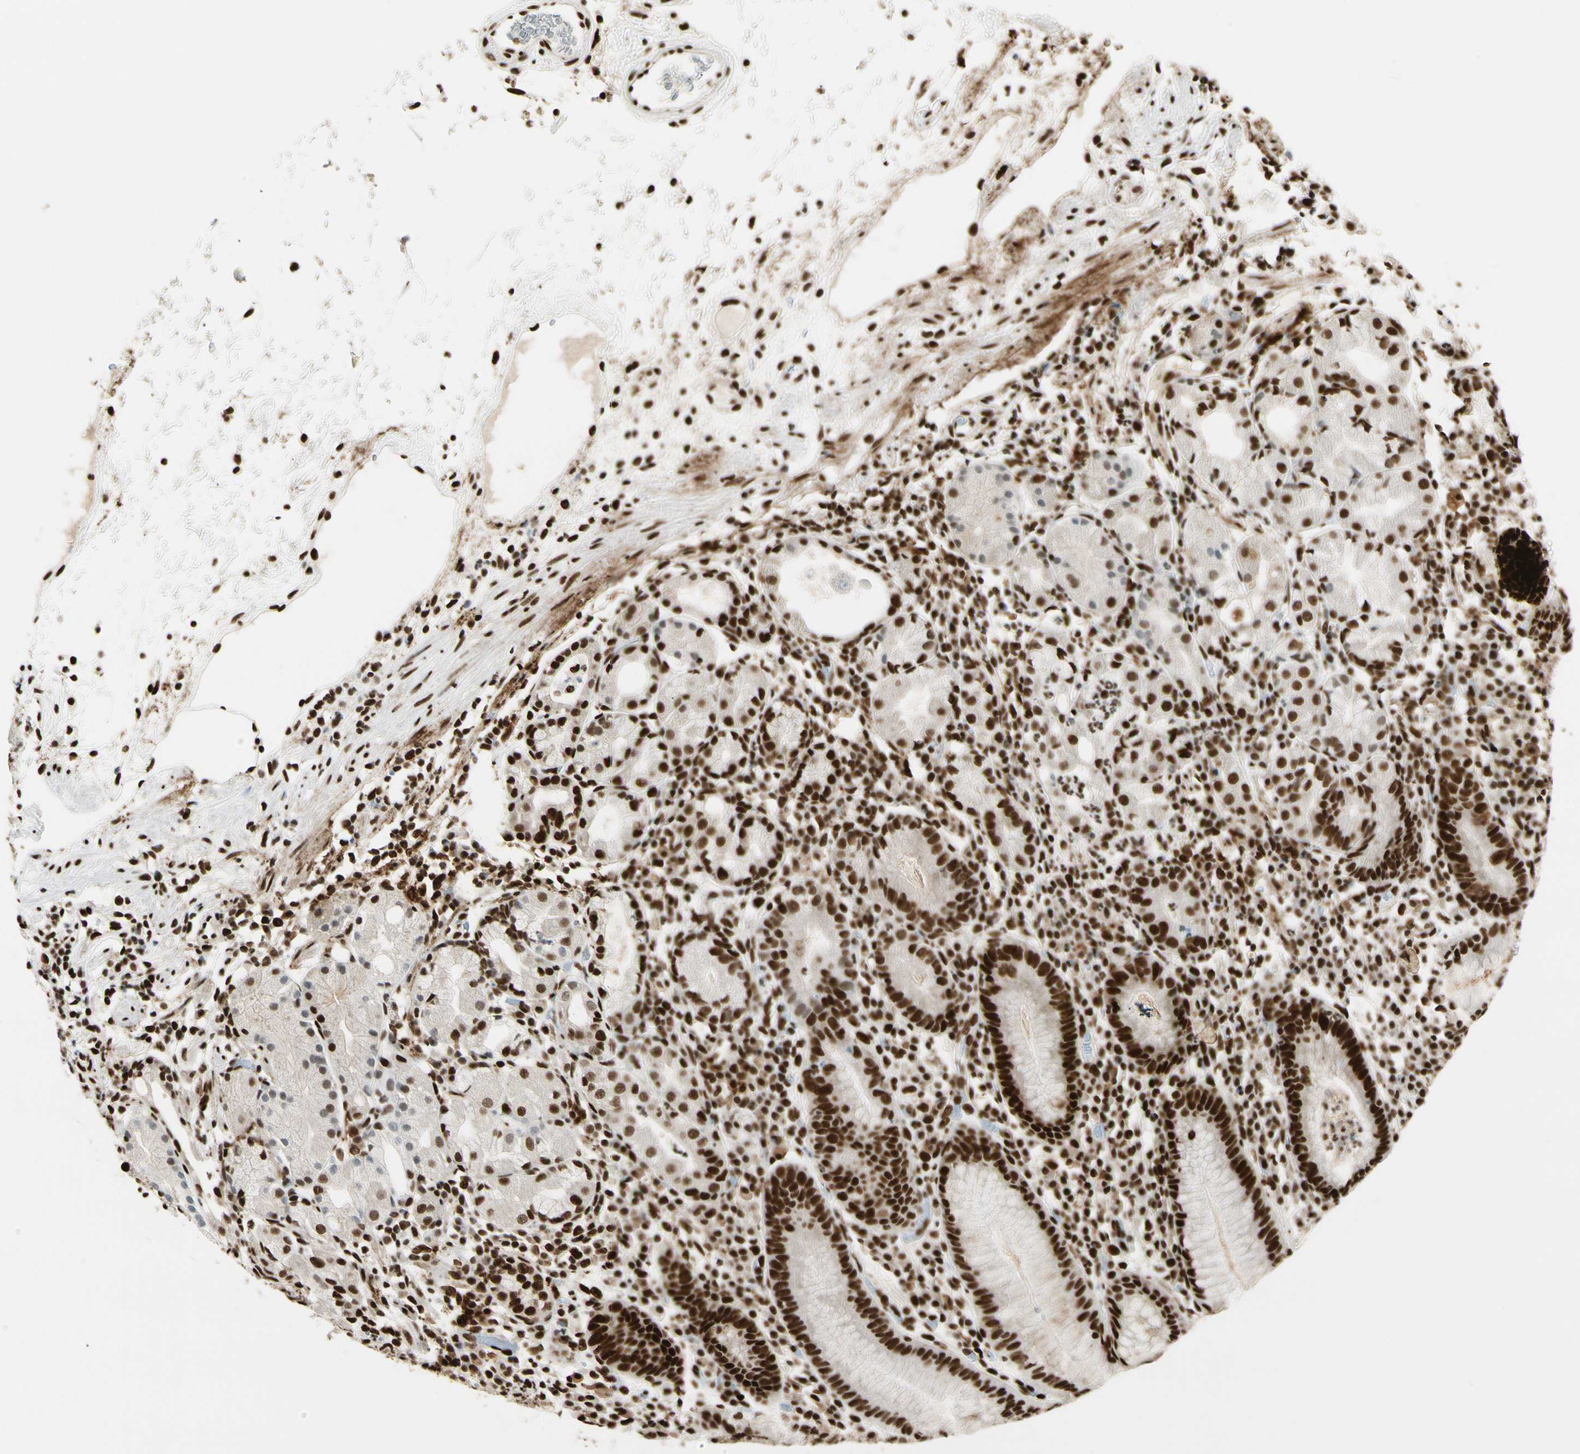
{"staining": {"intensity": "strong", "quantity": ">75%", "location": "cytoplasmic/membranous,nuclear"}, "tissue": "stomach", "cell_type": "Glandular cells", "image_type": "normal", "snomed": [{"axis": "morphology", "description": "Normal tissue, NOS"}, {"axis": "topography", "description": "Stomach"}, {"axis": "topography", "description": "Stomach, lower"}], "caption": "IHC of benign stomach demonstrates high levels of strong cytoplasmic/membranous,nuclear expression in approximately >75% of glandular cells. The staining was performed using DAB to visualize the protein expression in brown, while the nuclei were stained in blue with hematoxylin (Magnification: 20x).", "gene": "FUS", "patient": {"sex": "female", "age": 75}}